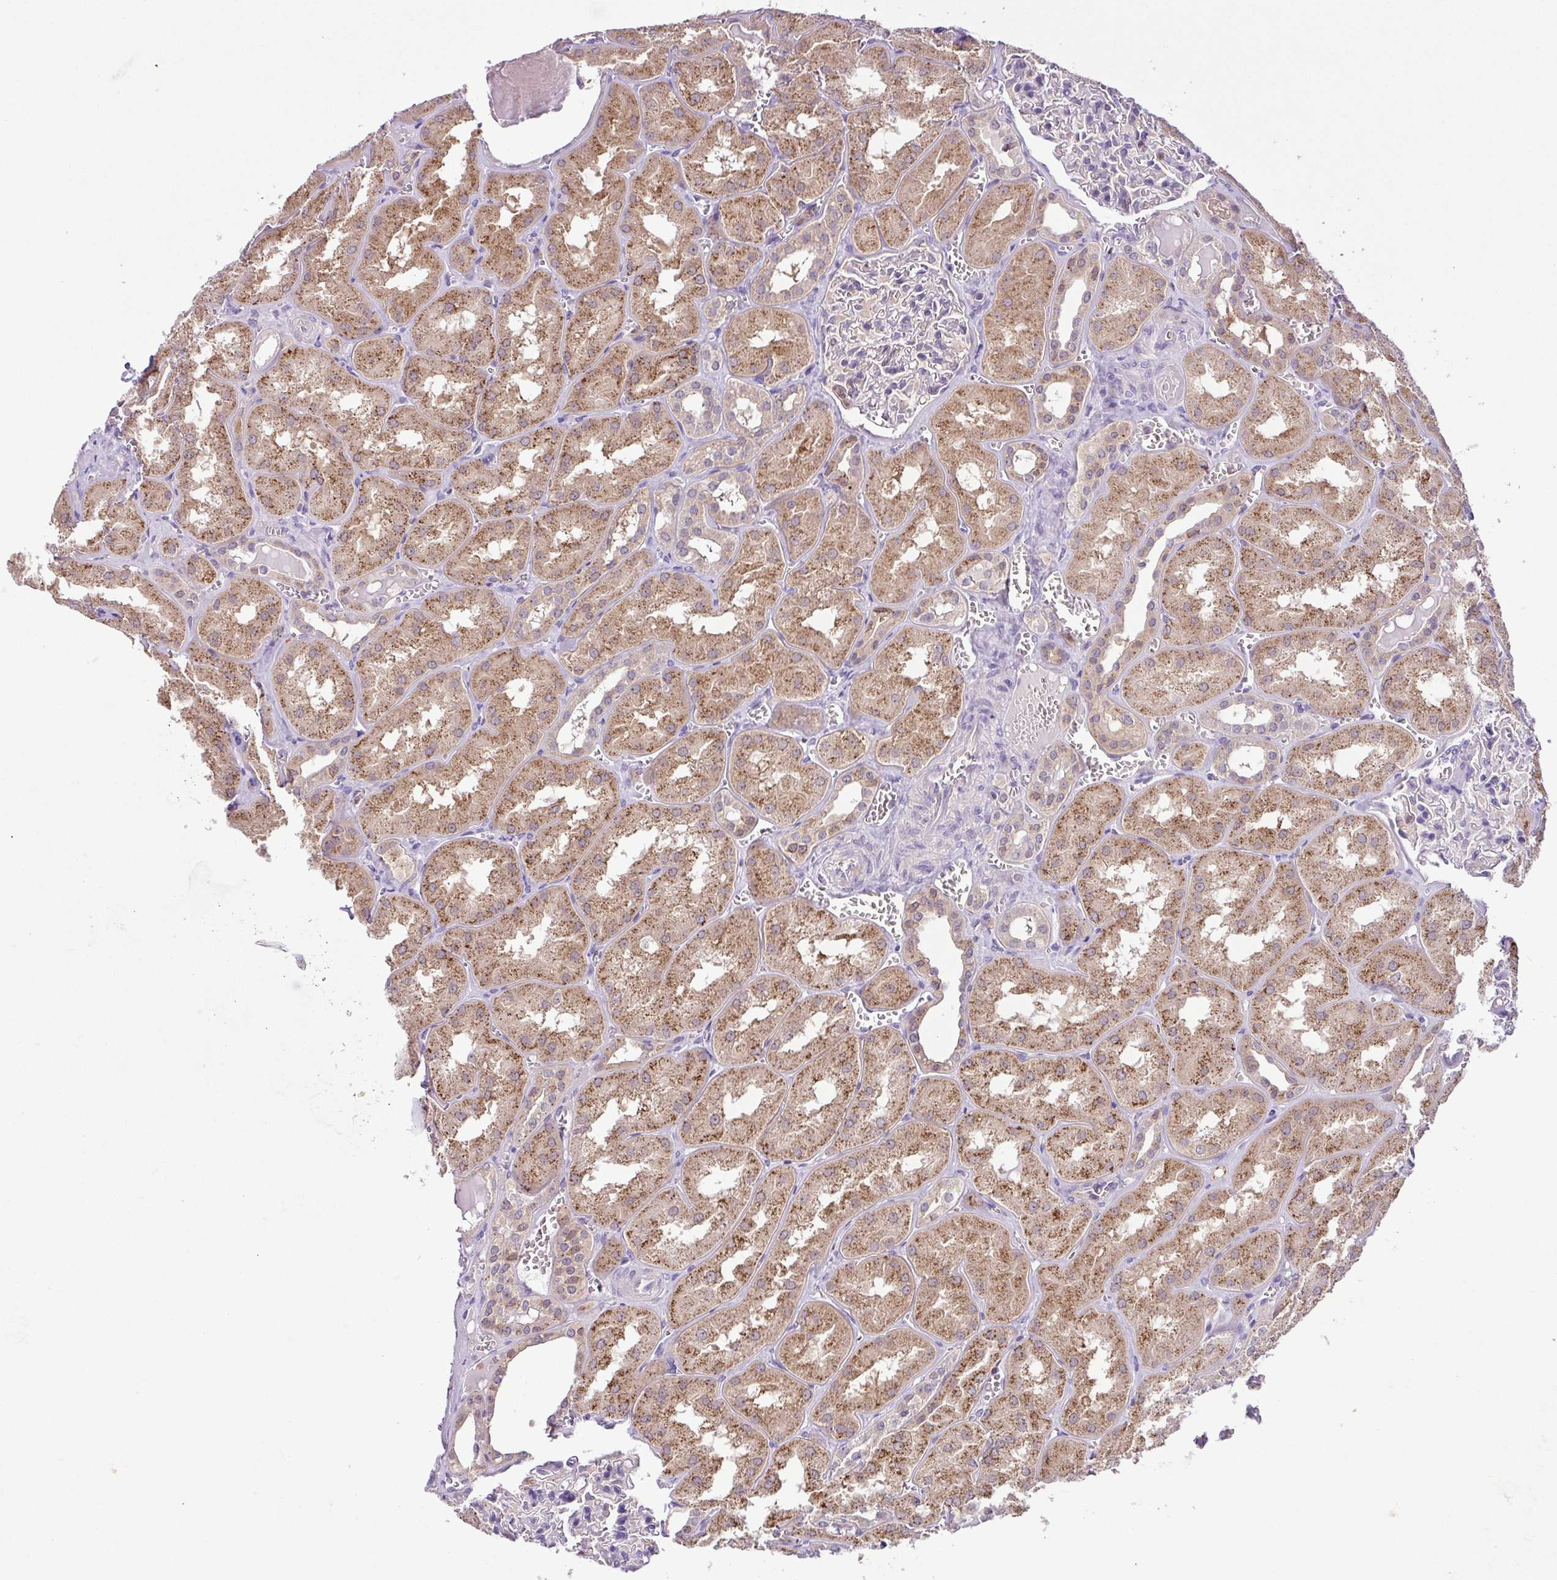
{"staining": {"intensity": "negative", "quantity": "none", "location": "none"}, "tissue": "kidney", "cell_type": "Cells in glomeruli", "image_type": "normal", "snomed": [{"axis": "morphology", "description": "Normal tissue, NOS"}, {"axis": "topography", "description": "Kidney"}], "caption": "High magnification brightfield microscopy of unremarkable kidney stained with DAB (brown) and counterstained with hematoxylin (blue): cells in glomeruli show no significant expression. (Stains: DAB (3,3'-diaminobenzidine) immunohistochemistry with hematoxylin counter stain, Microscopy: brightfield microscopy at high magnification).", "gene": "TONSL", "patient": {"sex": "male", "age": 61}}